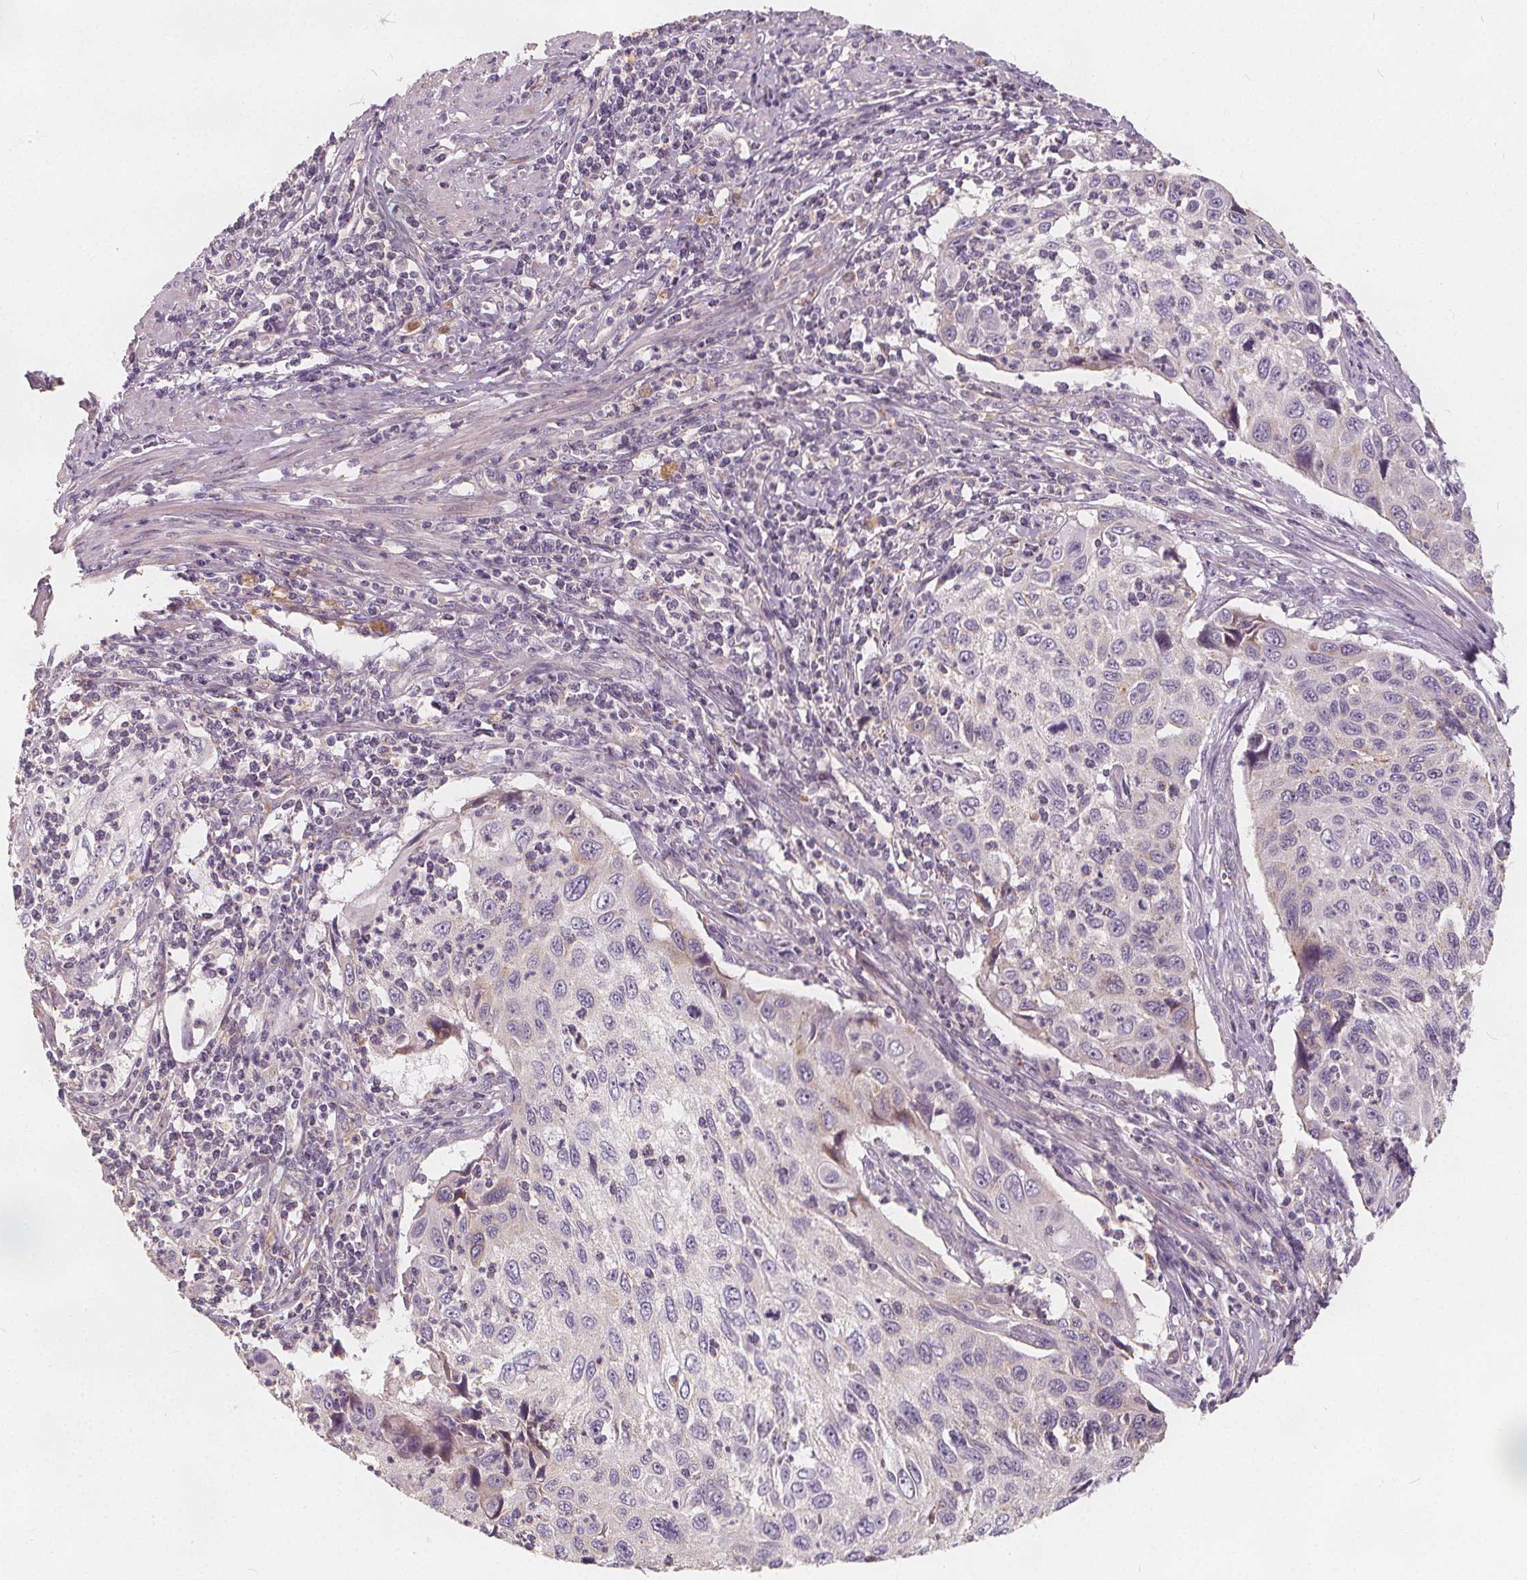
{"staining": {"intensity": "negative", "quantity": "none", "location": "none"}, "tissue": "cervical cancer", "cell_type": "Tumor cells", "image_type": "cancer", "snomed": [{"axis": "morphology", "description": "Squamous cell carcinoma, NOS"}, {"axis": "topography", "description": "Cervix"}], "caption": "There is no significant expression in tumor cells of squamous cell carcinoma (cervical). Nuclei are stained in blue.", "gene": "DRC3", "patient": {"sex": "female", "age": 70}}